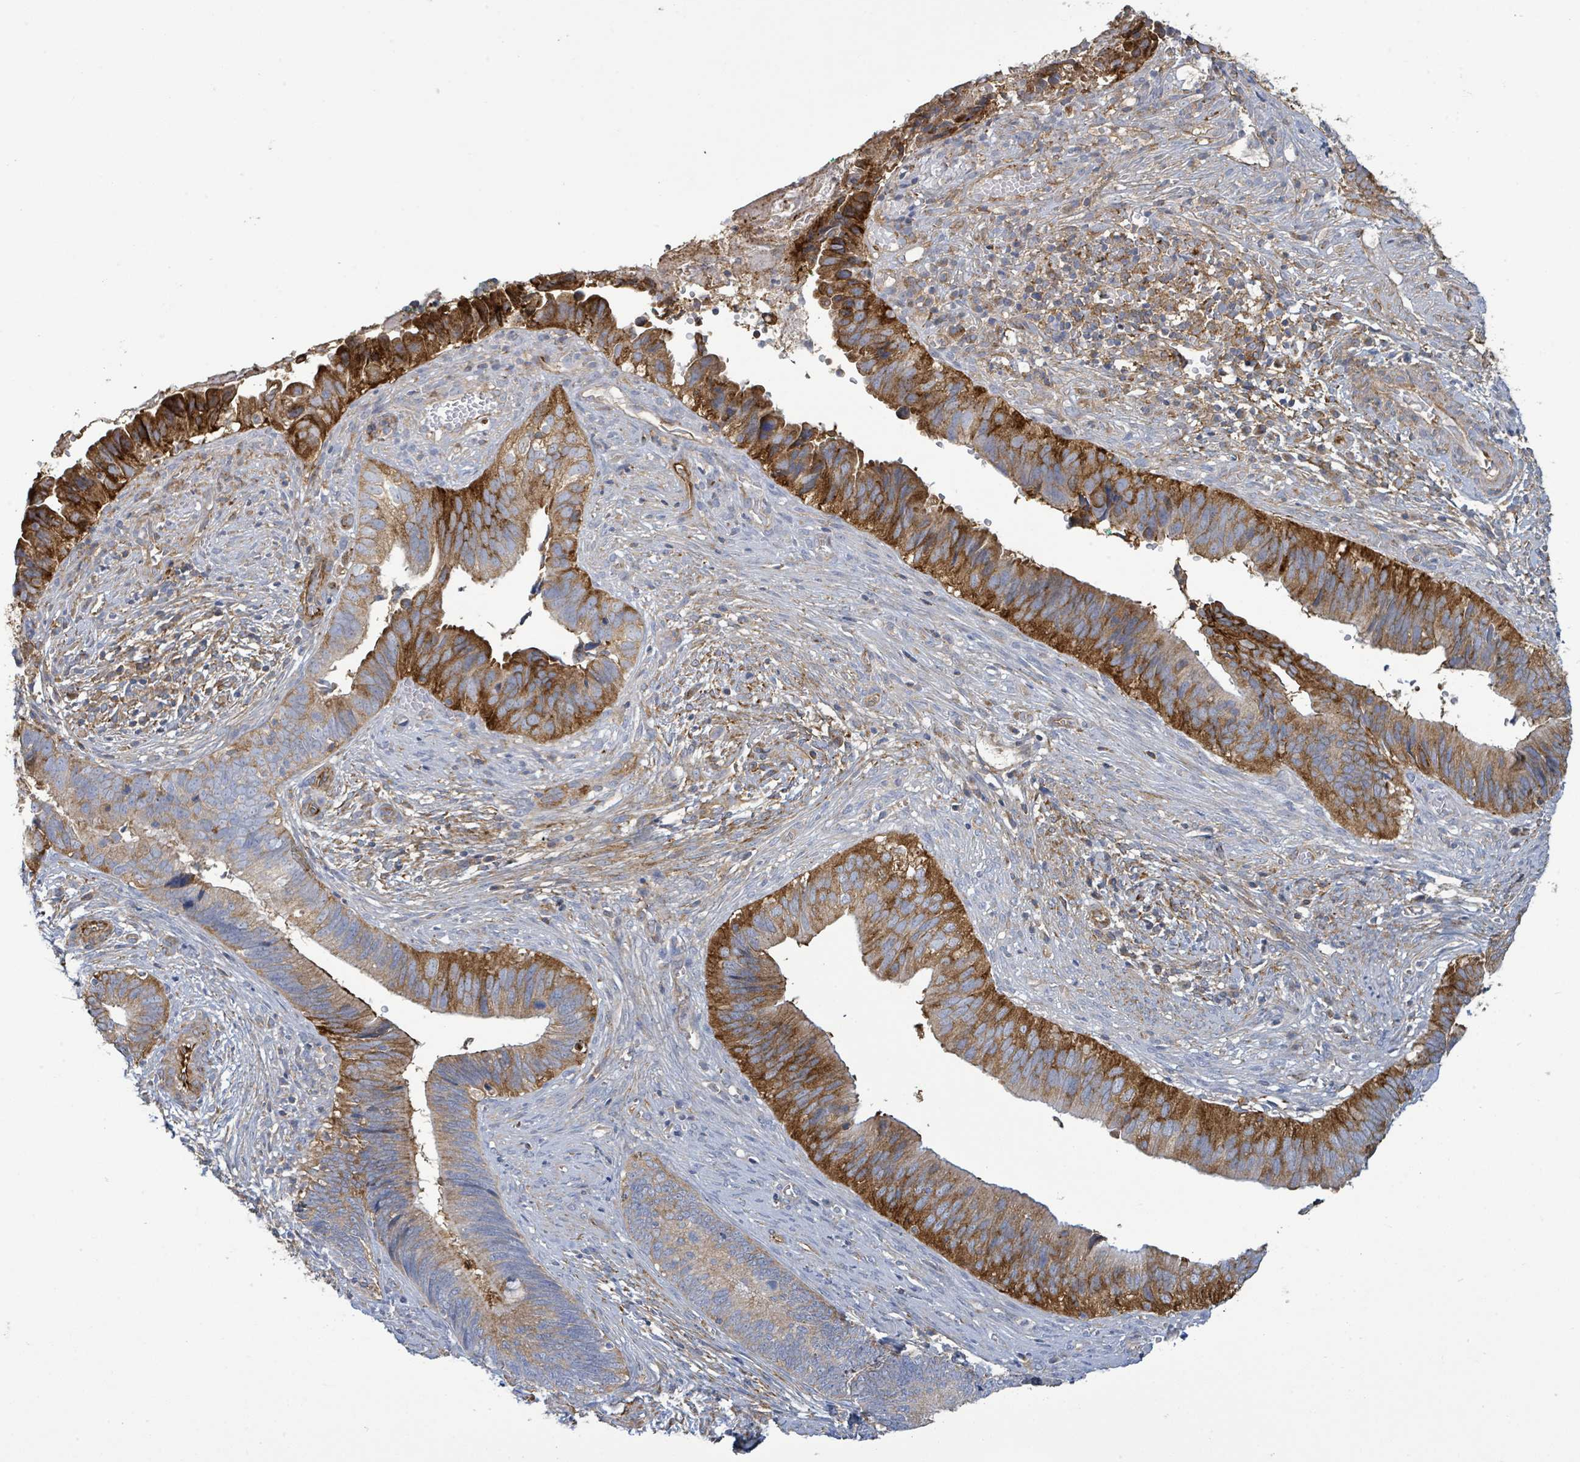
{"staining": {"intensity": "strong", "quantity": "25%-75%", "location": "cytoplasmic/membranous"}, "tissue": "cervical cancer", "cell_type": "Tumor cells", "image_type": "cancer", "snomed": [{"axis": "morphology", "description": "Adenocarcinoma, NOS"}, {"axis": "topography", "description": "Cervix"}], "caption": "Immunohistochemistry (DAB (3,3'-diaminobenzidine)) staining of human cervical adenocarcinoma shows strong cytoplasmic/membranous protein staining in approximately 25%-75% of tumor cells.", "gene": "EGFL7", "patient": {"sex": "female", "age": 42}}